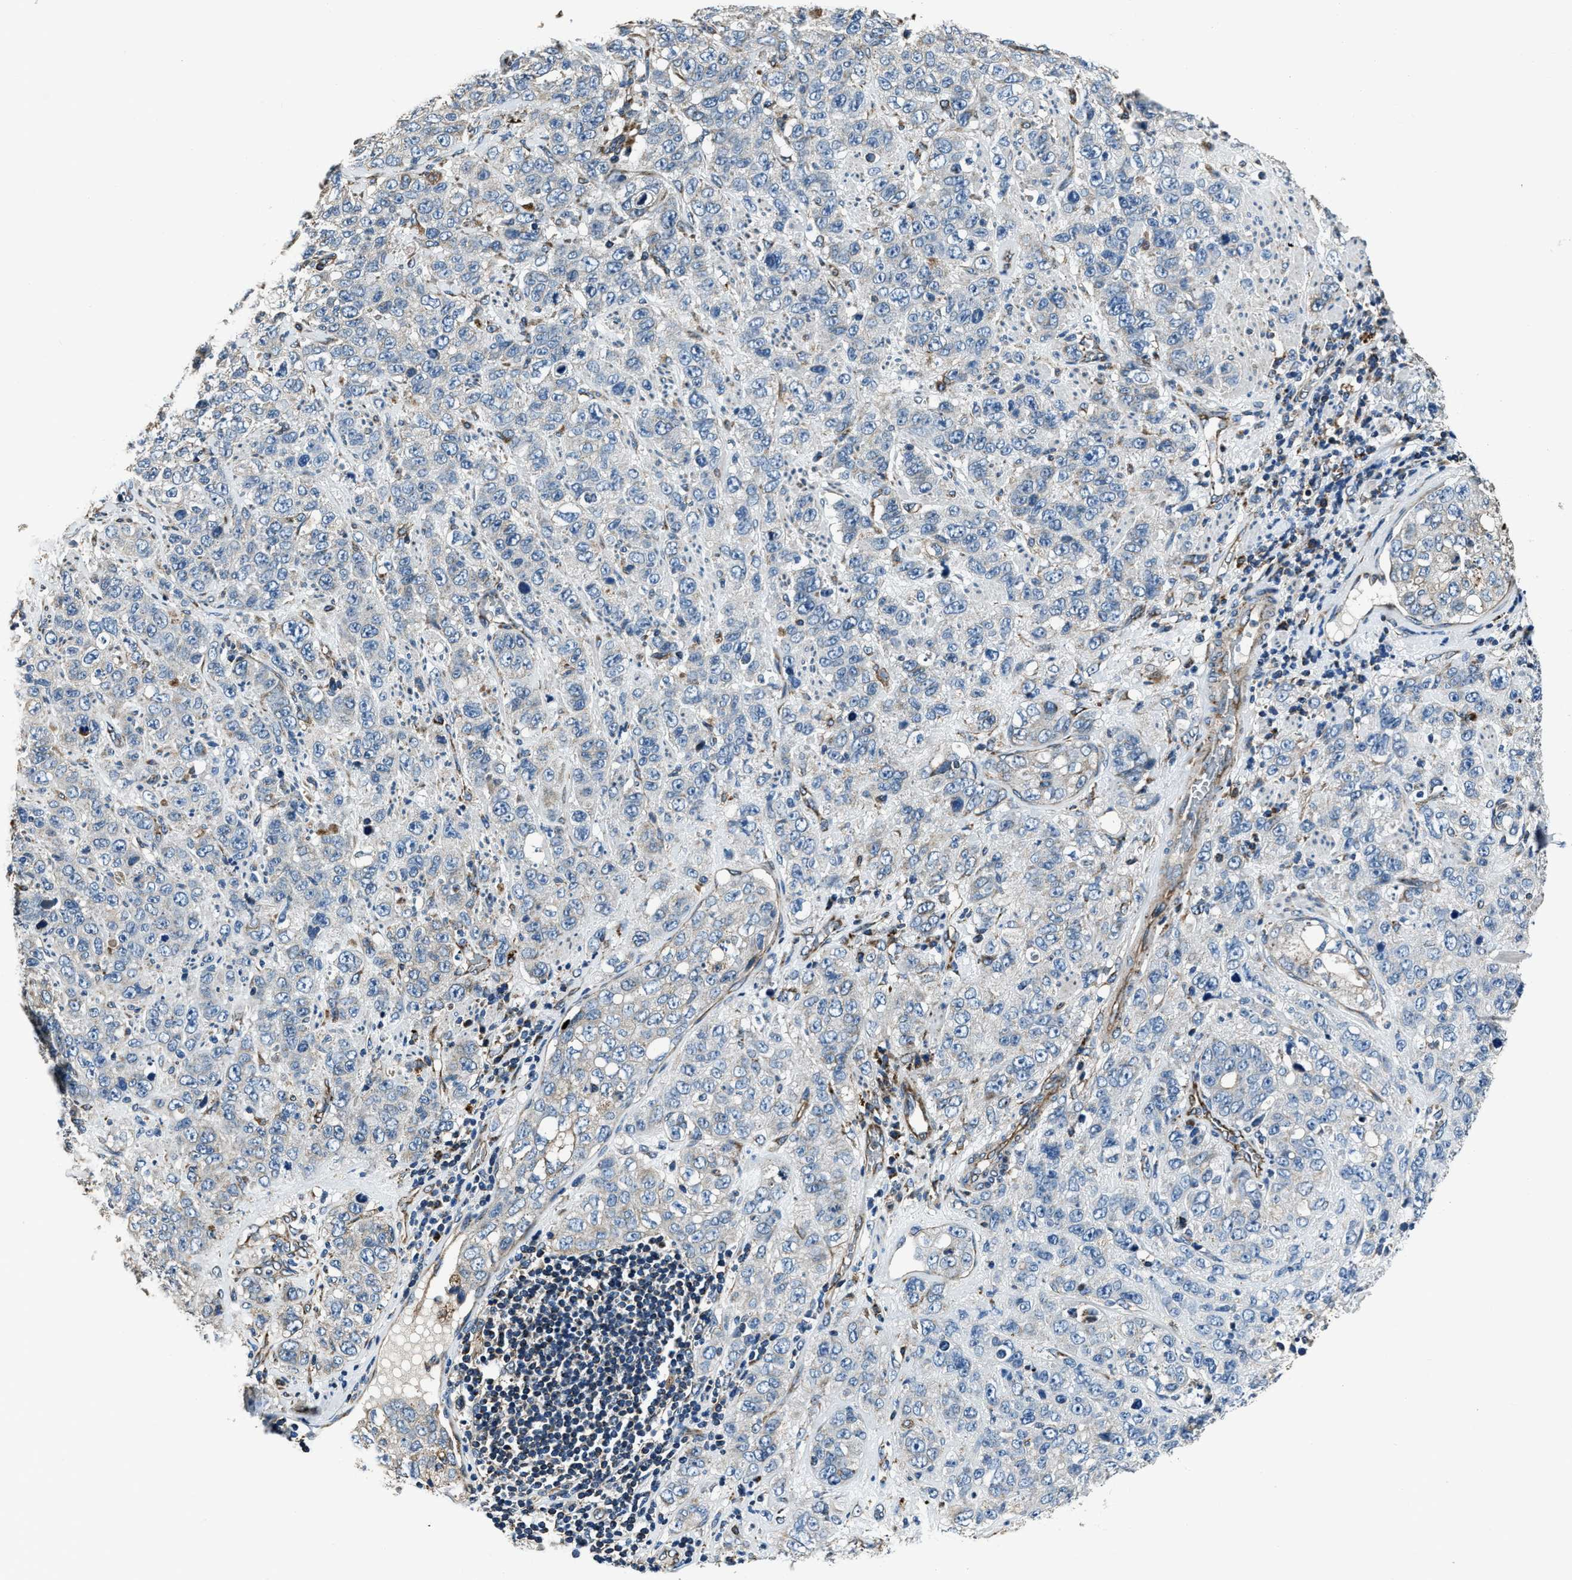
{"staining": {"intensity": "negative", "quantity": "none", "location": "none"}, "tissue": "stomach cancer", "cell_type": "Tumor cells", "image_type": "cancer", "snomed": [{"axis": "morphology", "description": "Adenocarcinoma, NOS"}, {"axis": "topography", "description": "Stomach"}], "caption": "The photomicrograph displays no significant staining in tumor cells of stomach cancer (adenocarcinoma). (DAB (3,3'-diaminobenzidine) immunohistochemistry (IHC) visualized using brightfield microscopy, high magnification).", "gene": "OGDH", "patient": {"sex": "male", "age": 48}}